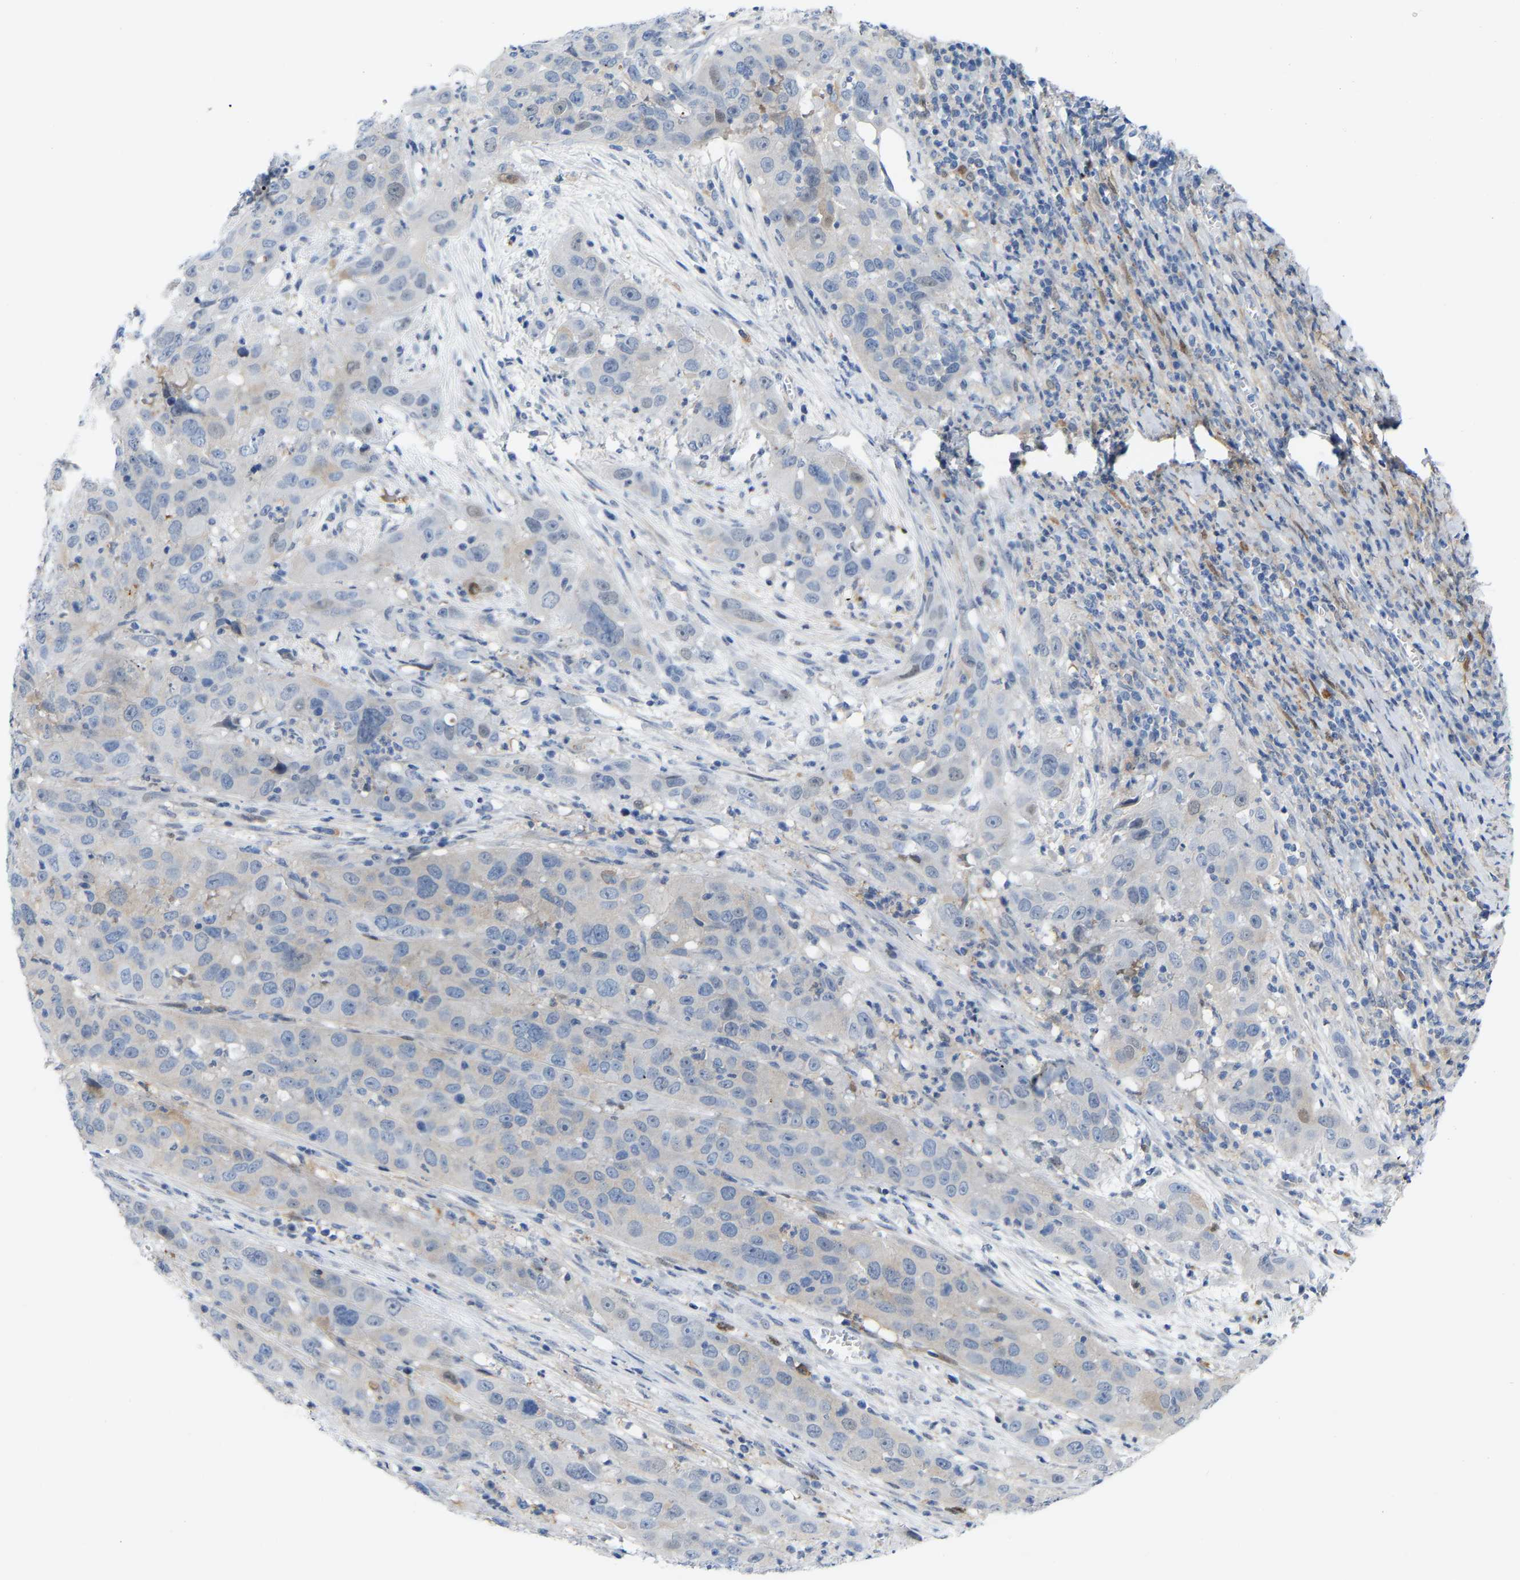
{"staining": {"intensity": "negative", "quantity": "none", "location": "none"}, "tissue": "cervical cancer", "cell_type": "Tumor cells", "image_type": "cancer", "snomed": [{"axis": "morphology", "description": "Squamous cell carcinoma, NOS"}, {"axis": "topography", "description": "Cervix"}], "caption": "Immunohistochemical staining of human cervical cancer (squamous cell carcinoma) demonstrates no significant positivity in tumor cells. (DAB (3,3'-diaminobenzidine) IHC visualized using brightfield microscopy, high magnification).", "gene": "ABTB2", "patient": {"sex": "female", "age": 32}}